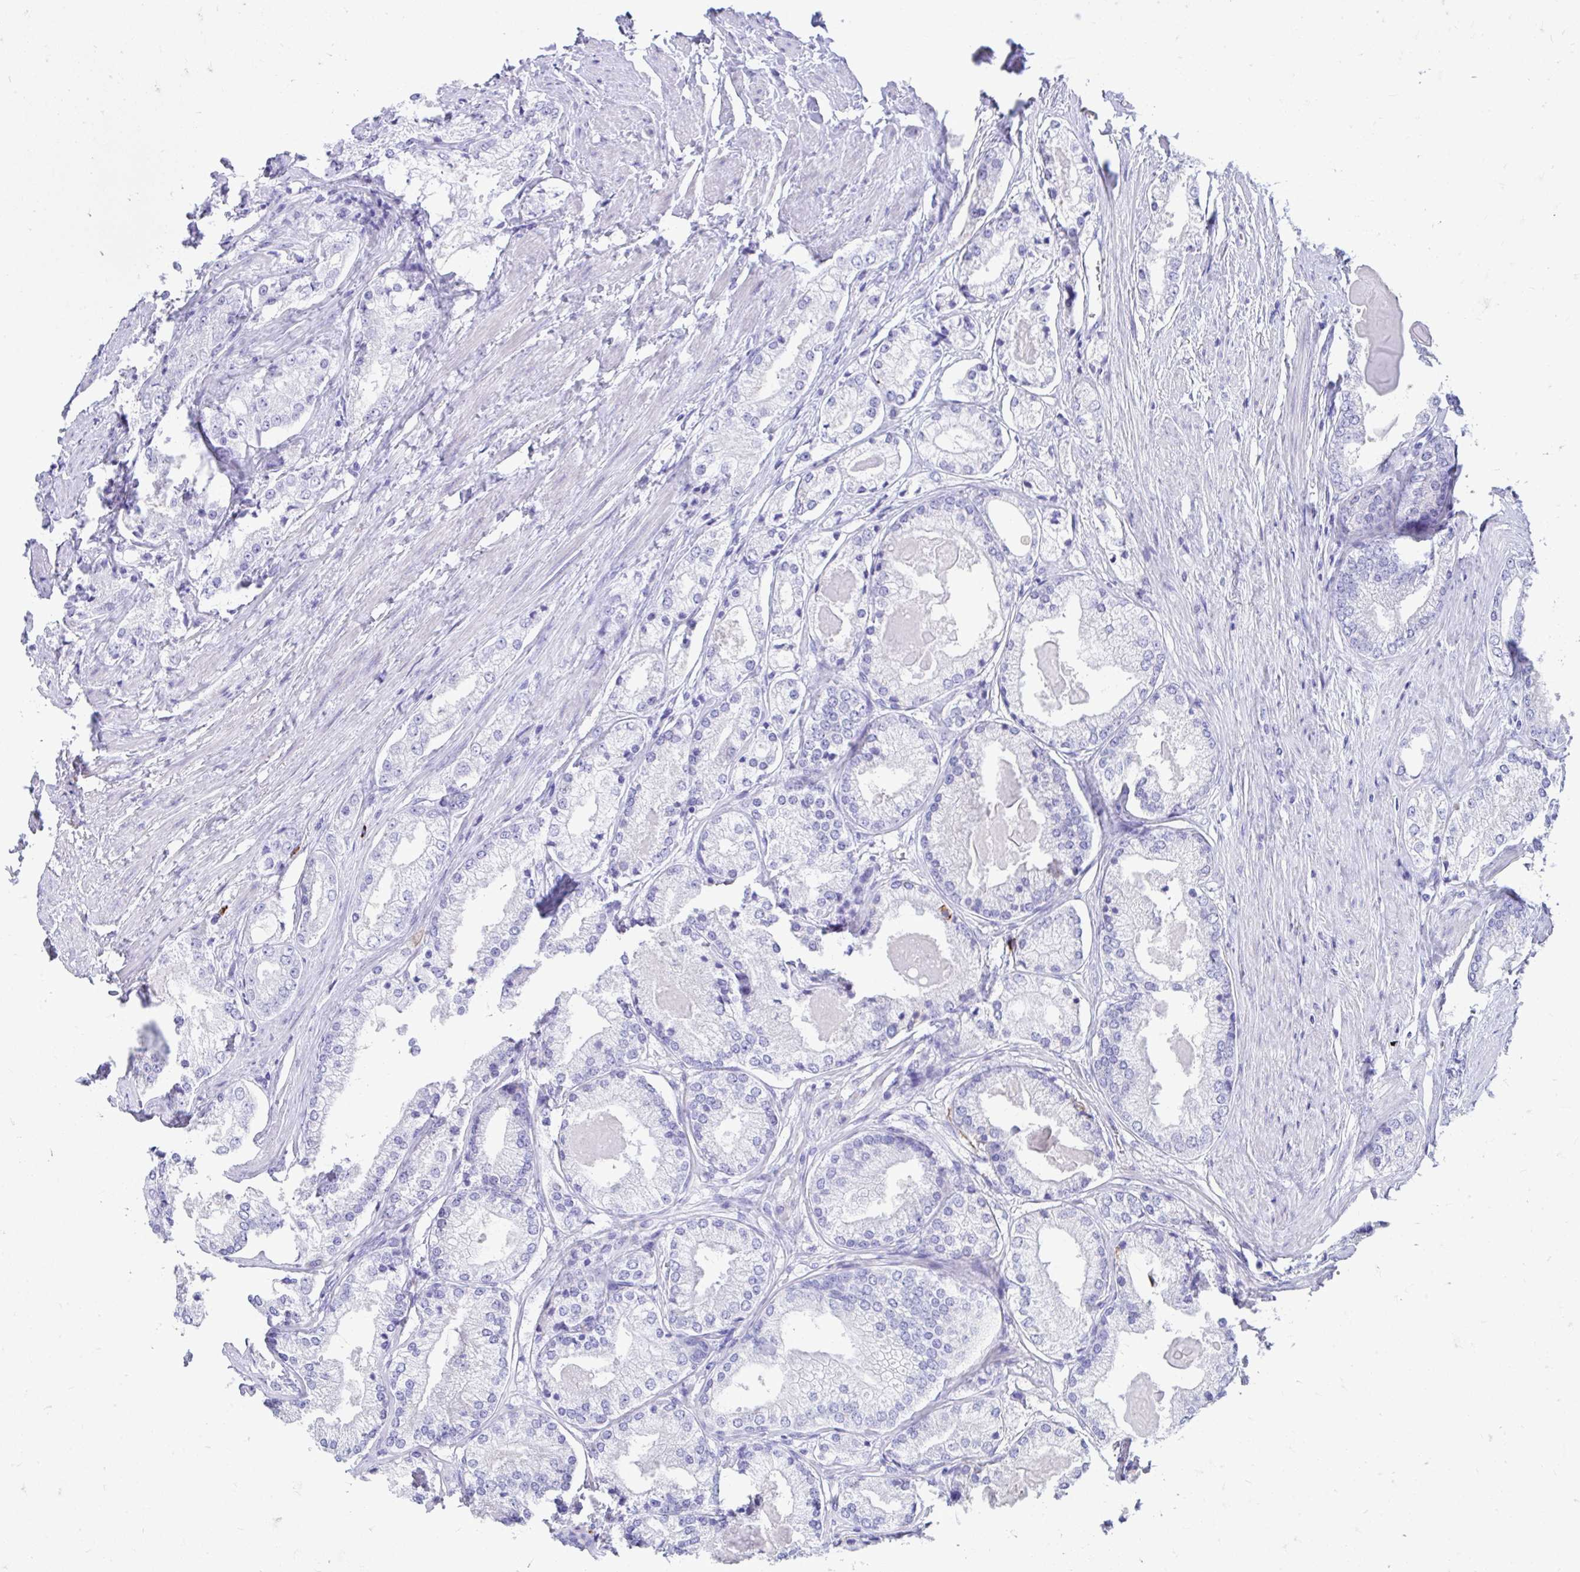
{"staining": {"intensity": "negative", "quantity": "none", "location": "none"}, "tissue": "prostate cancer", "cell_type": "Tumor cells", "image_type": "cancer", "snomed": [{"axis": "morphology", "description": "Adenocarcinoma, NOS"}, {"axis": "morphology", "description": "Adenocarcinoma, Low grade"}, {"axis": "topography", "description": "Prostate"}], "caption": "High magnification brightfield microscopy of prostate adenocarcinoma stained with DAB (3,3'-diaminobenzidine) (brown) and counterstained with hematoxylin (blue): tumor cells show no significant staining.", "gene": "ZNF699", "patient": {"sex": "male", "age": 68}}